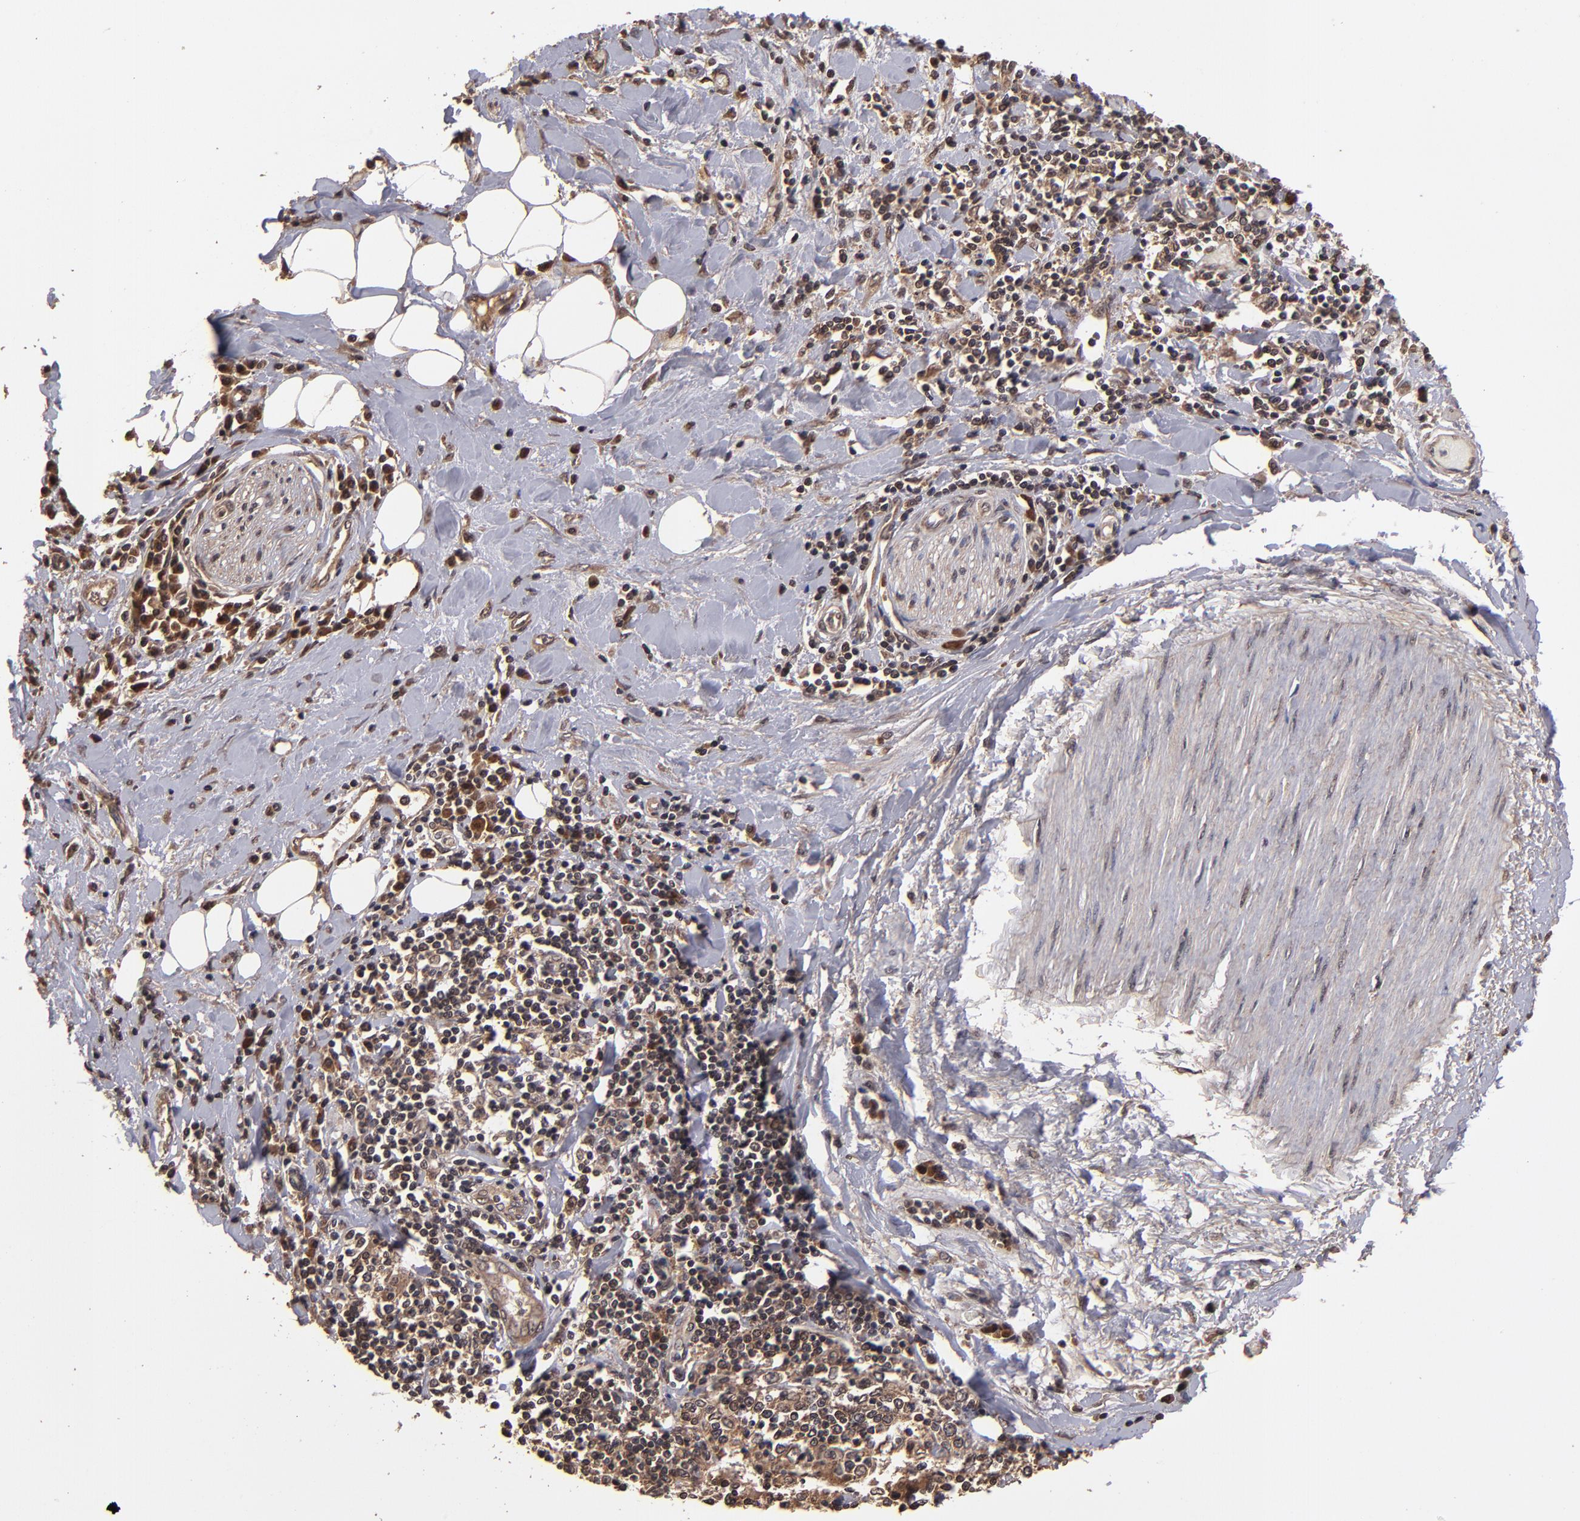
{"staining": {"intensity": "strong", "quantity": ">75%", "location": "cytoplasmic/membranous"}, "tissue": "pancreatic cancer", "cell_type": "Tumor cells", "image_type": "cancer", "snomed": [{"axis": "morphology", "description": "Adenocarcinoma, NOS"}, {"axis": "topography", "description": "Pancreas"}], "caption": "Immunohistochemistry image of pancreatic cancer (adenocarcinoma) stained for a protein (brown), which displays high levels of strong cytoplasmic/membranous staining in approximately >75% of tumor cells.", "gene": "NFE2L2", "patient": {"sex": "female", "age": 64}}